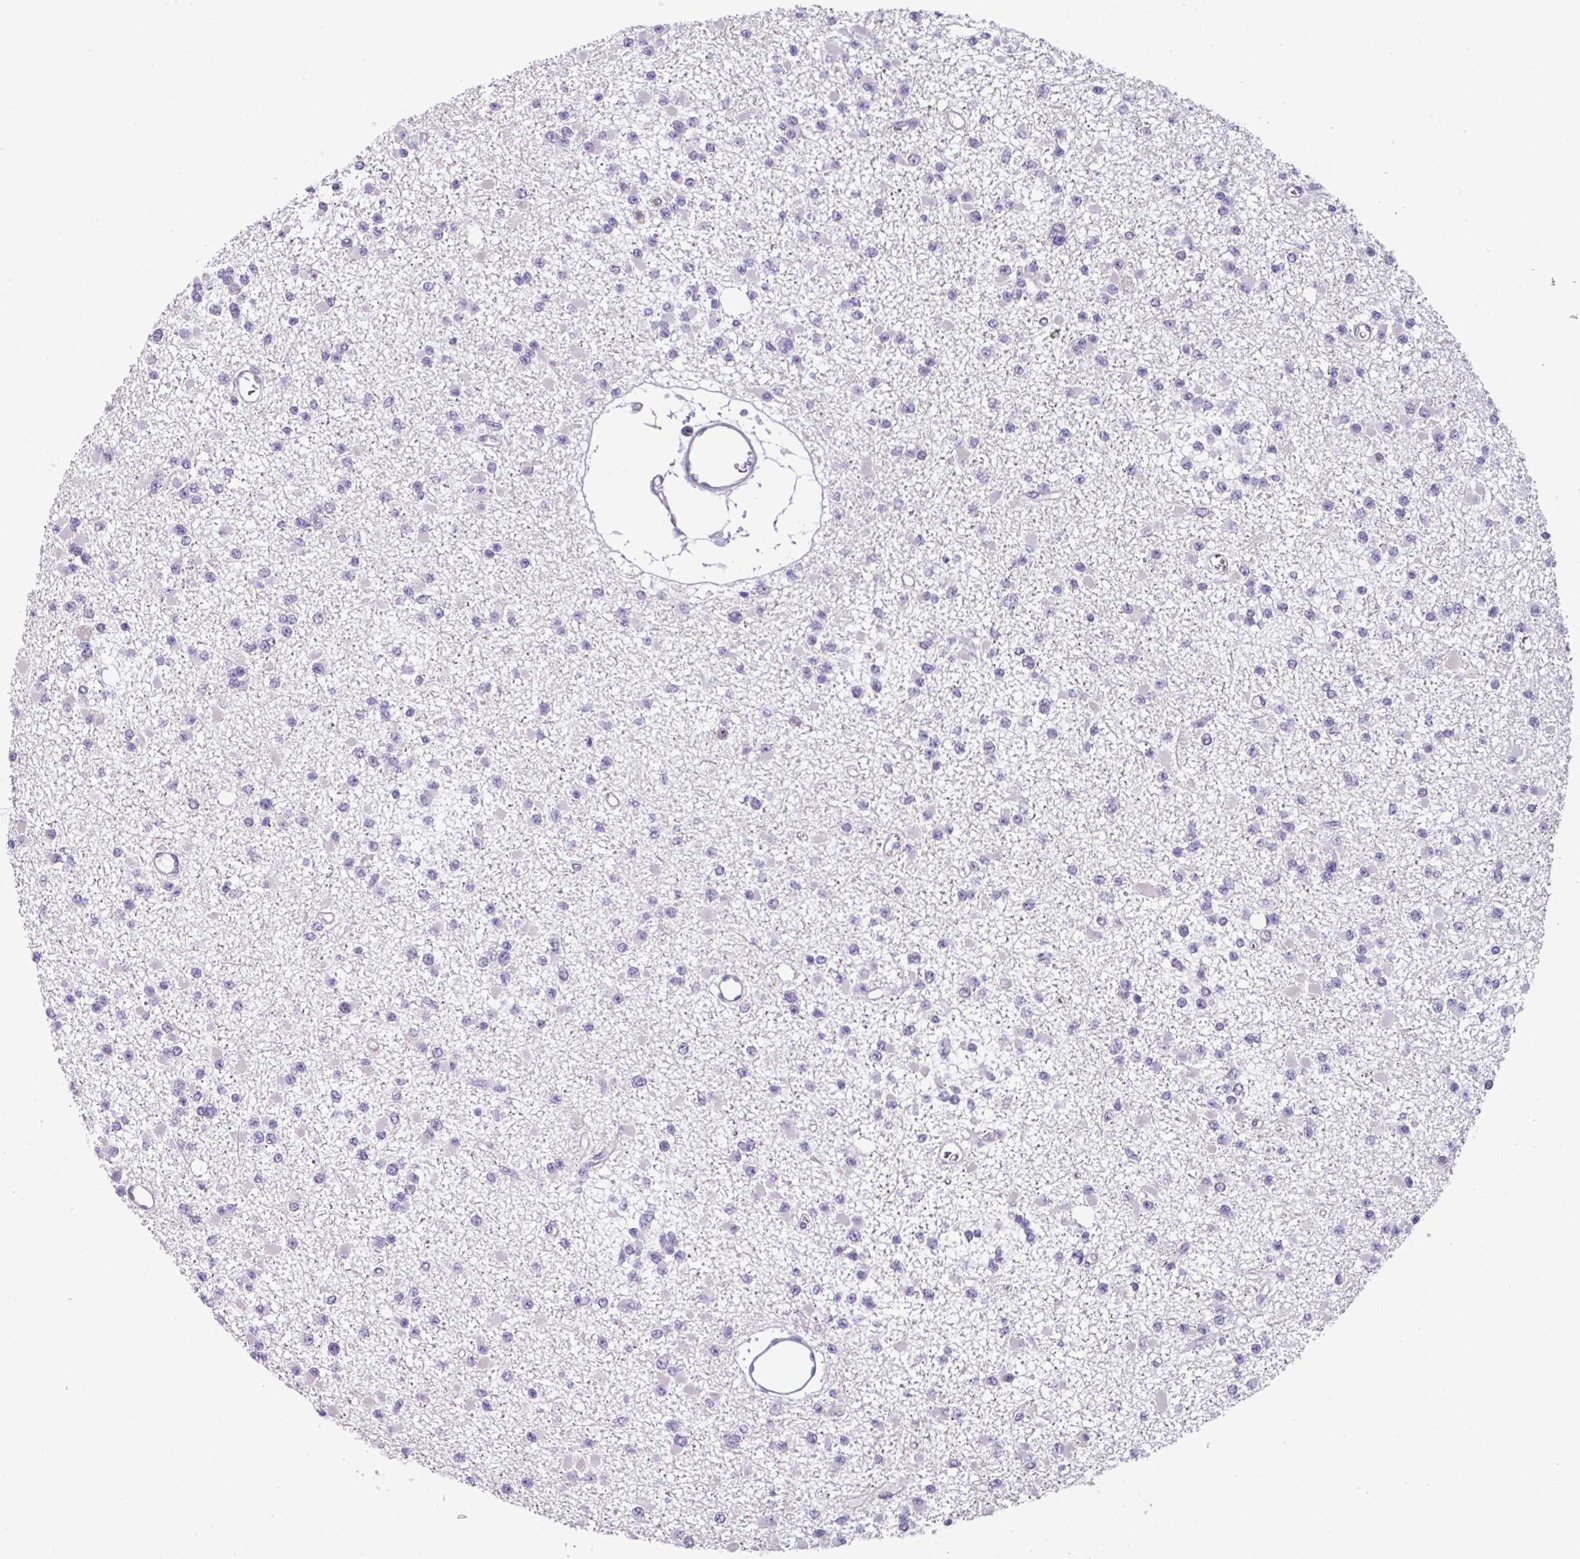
{"staining": {"intensity": "negative", "quantity": "none", "location": "none"}, "tissue": "glioma", "cell_type": "Tumor cells", "image_type": "cancer", "snomed": [{"axis": "morphology", "description": "Glioma, malignant, Low grade"}, {"axis": "topography", "description": "Brain"}], "caption": "DAB immunohistochemical staining of human glioma exhibits no significant expression in tumor cells. Brightfield microscopy of IHC stained with DAB (brown) and hematoxylin (blue), captured at high magnification.", "gene": "ZFP3", "patient": {"sex": "female", "age": 22}}